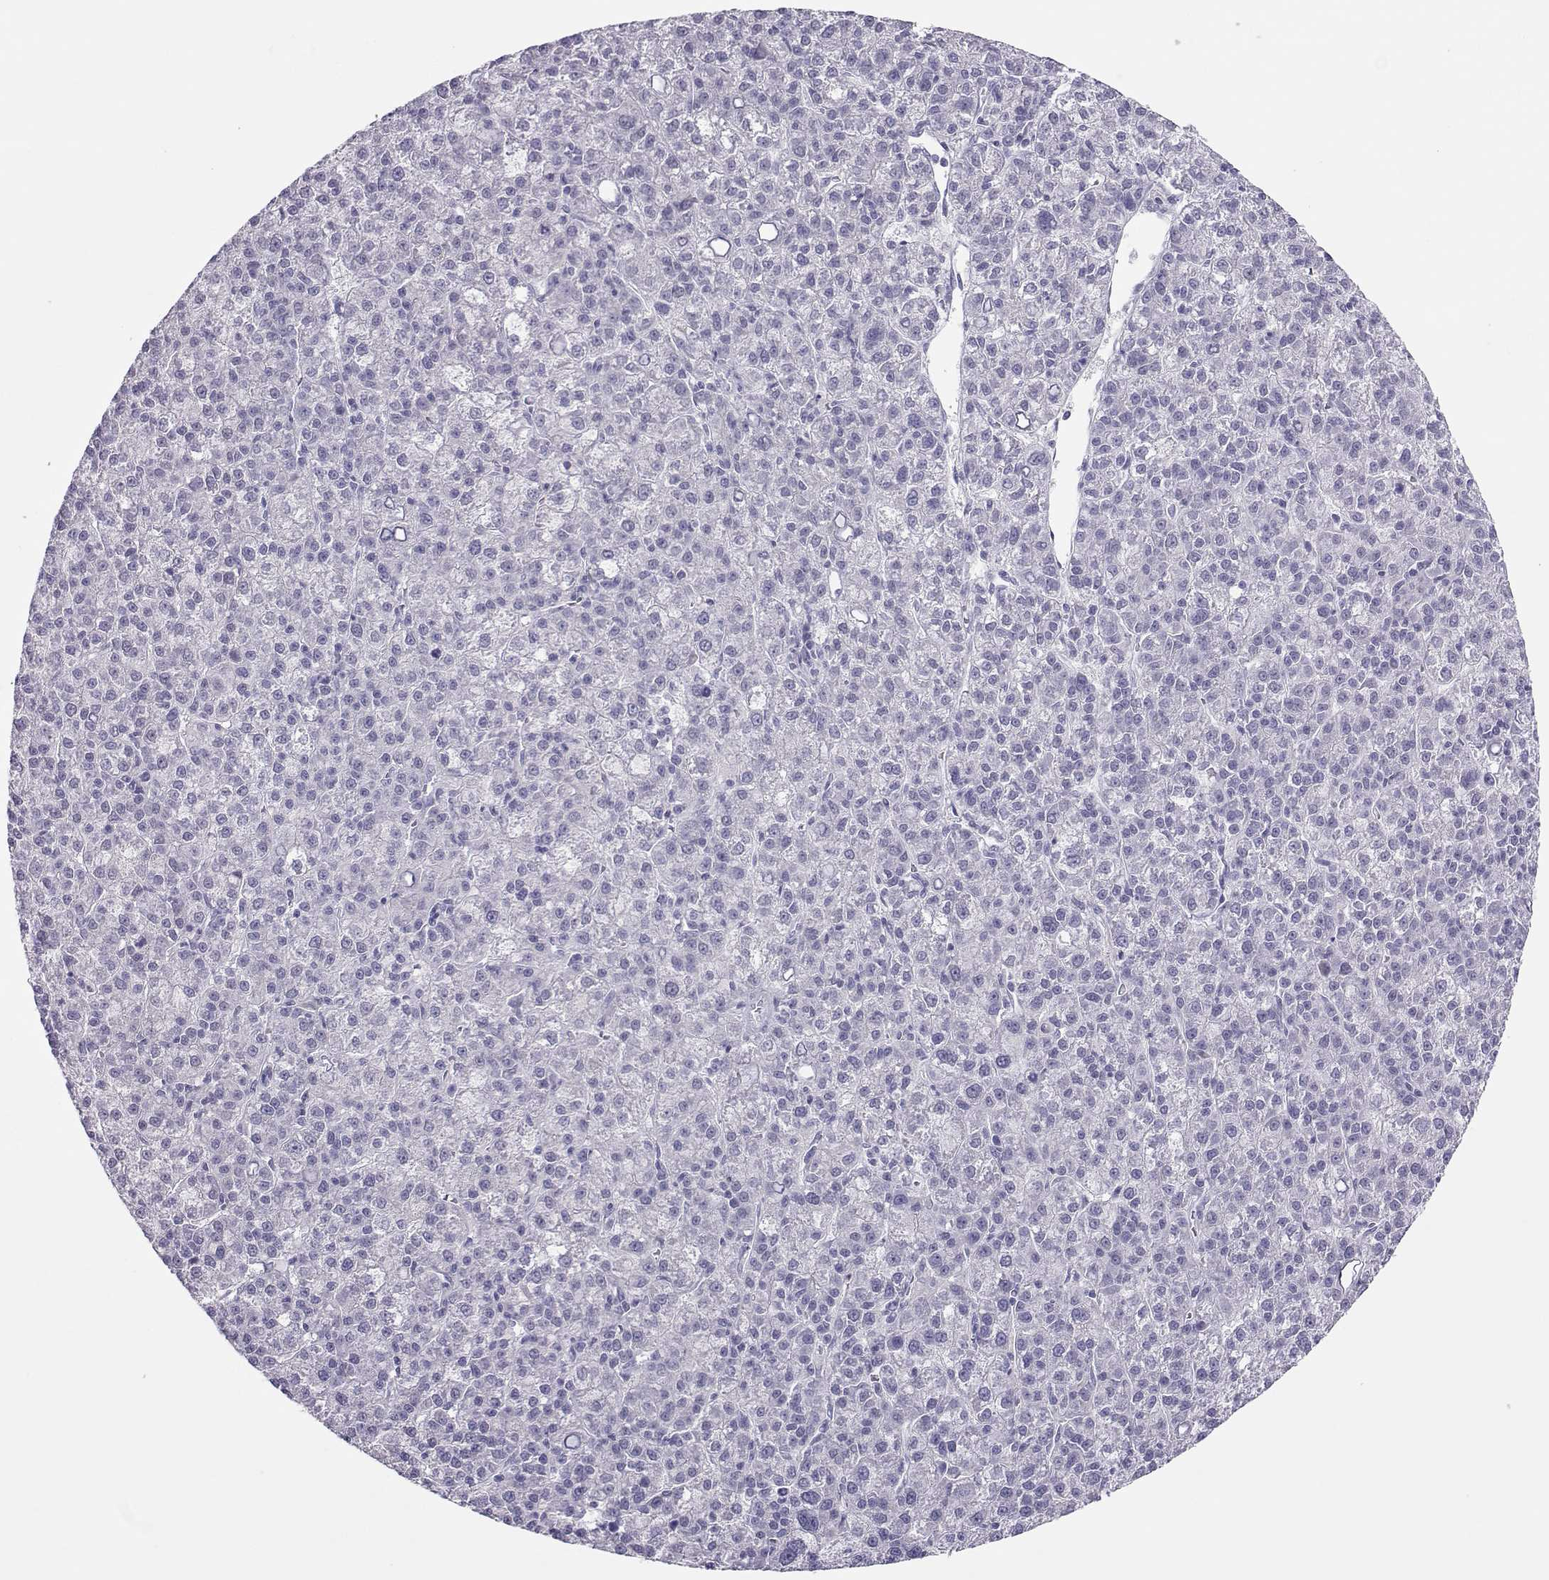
{"staining": {"intensity": "negative", "quantity": "none", "location": "none"}, "tissue": "liver cancer", "cell_type": "Tumor cells", "image_type": "cancer", "snomed": [{"axis": "morphology", "description": "Carcinoma, Hepatocellular, NOS"}, {"axis": "topography", "description": "Liver"}], "caption": "DAB (3,3'-diaminobenzidine) immunohistochemical staining of human liver cancer (hepatocellular carcinoma) shows no significant expression in tumor cells.", "gene": "TRPM7", "patient": {"sex": "female", "age": 60}}